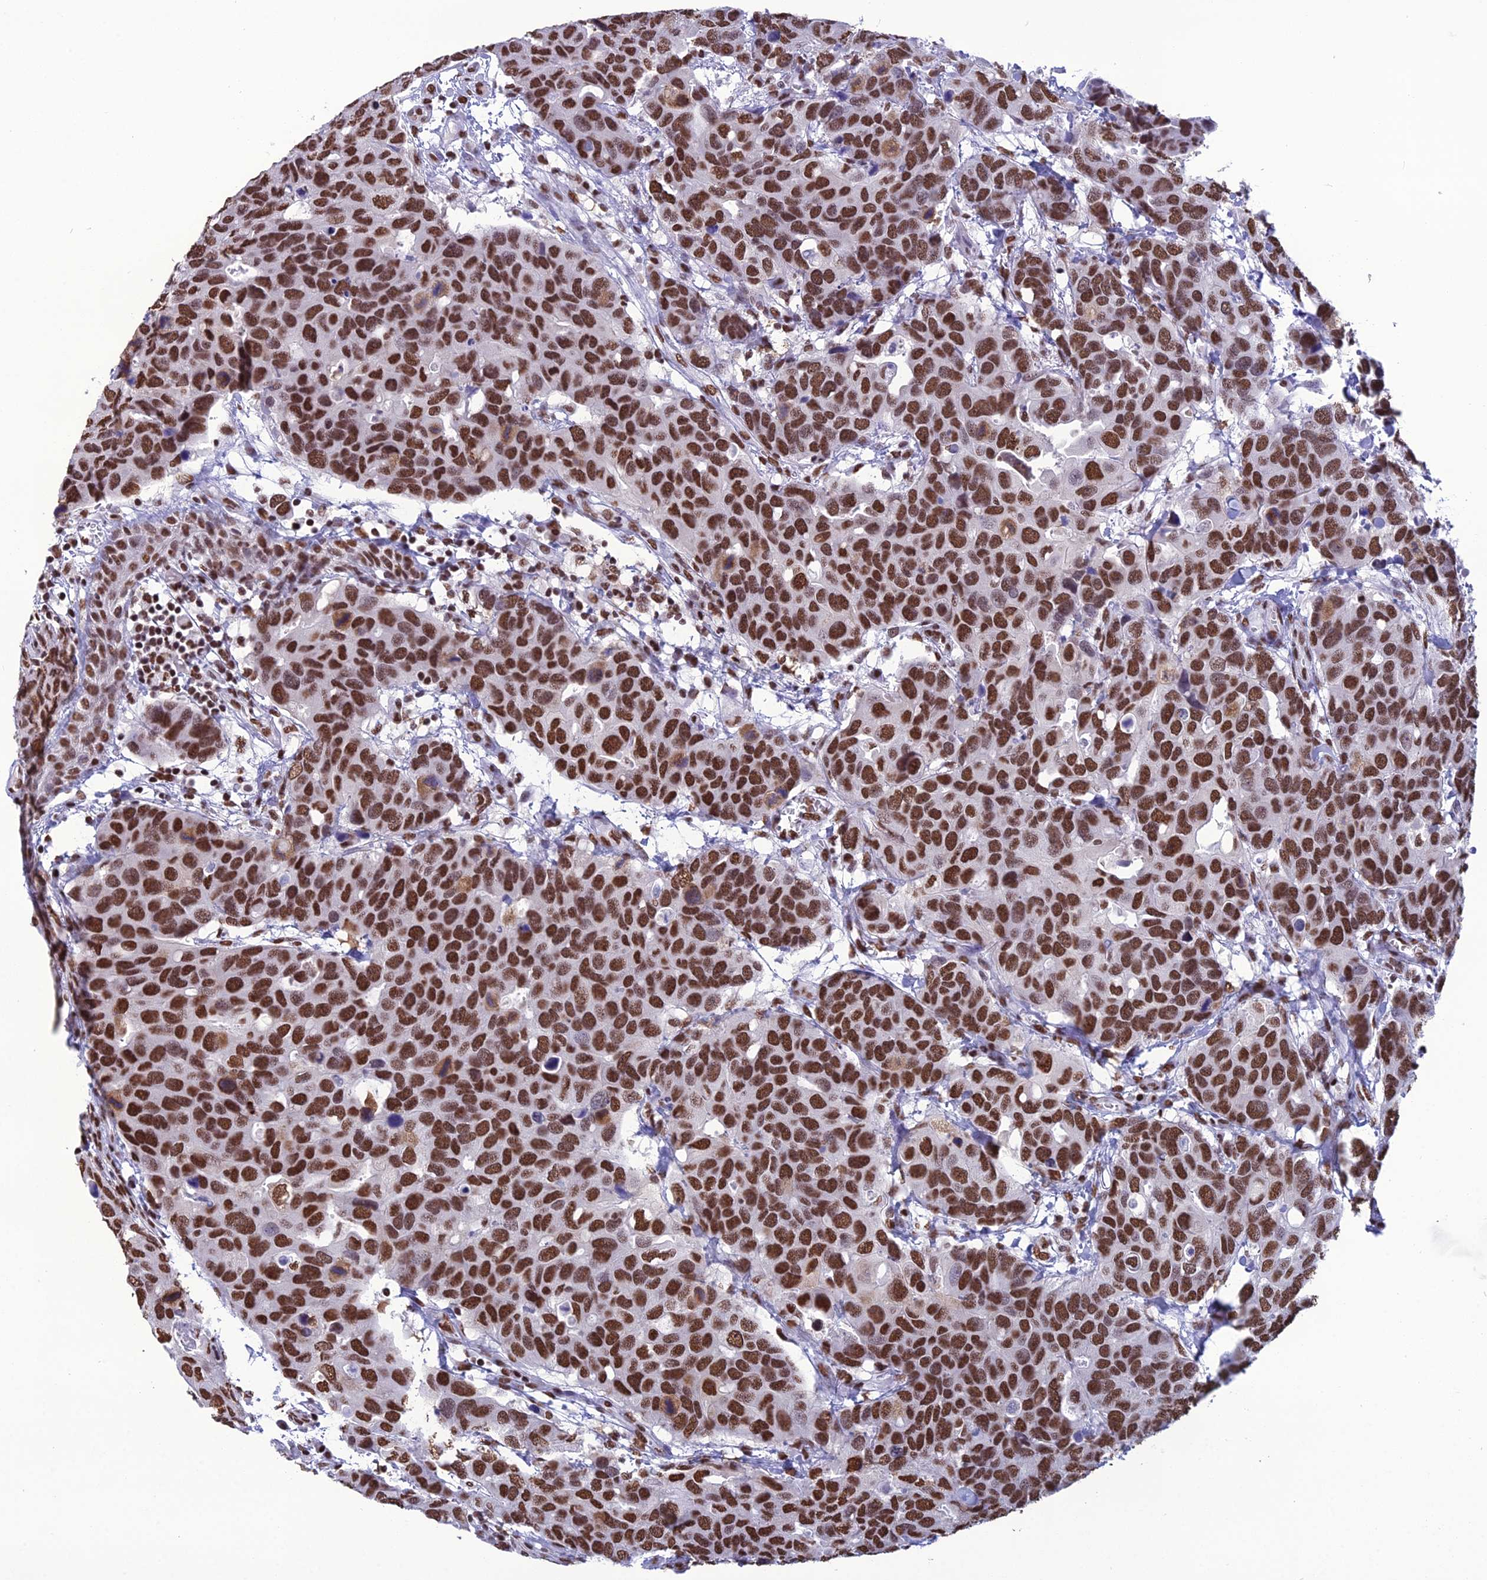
{"staining": {"intensity": "strong", "quantity": ">75%", "location": "nuclear"}, "tissue": "breast cancer", "cell_type": "Tumor cells", "image_type": "cancer", "snomed": [{"axis": "morphology", "description": "Duct carcinoma"}, {"axis": "topography", "description": "Breast"}], "caption": "This image exhibits breast cancer stained with immunohistochemistry to label a protein in brown. The nuclear of tumor cells show strong positivity for the protein. Nuclei are counter-stained blue.", "gene": "PRAMEF12", "patient": {"sex": "female", "age": 83}}